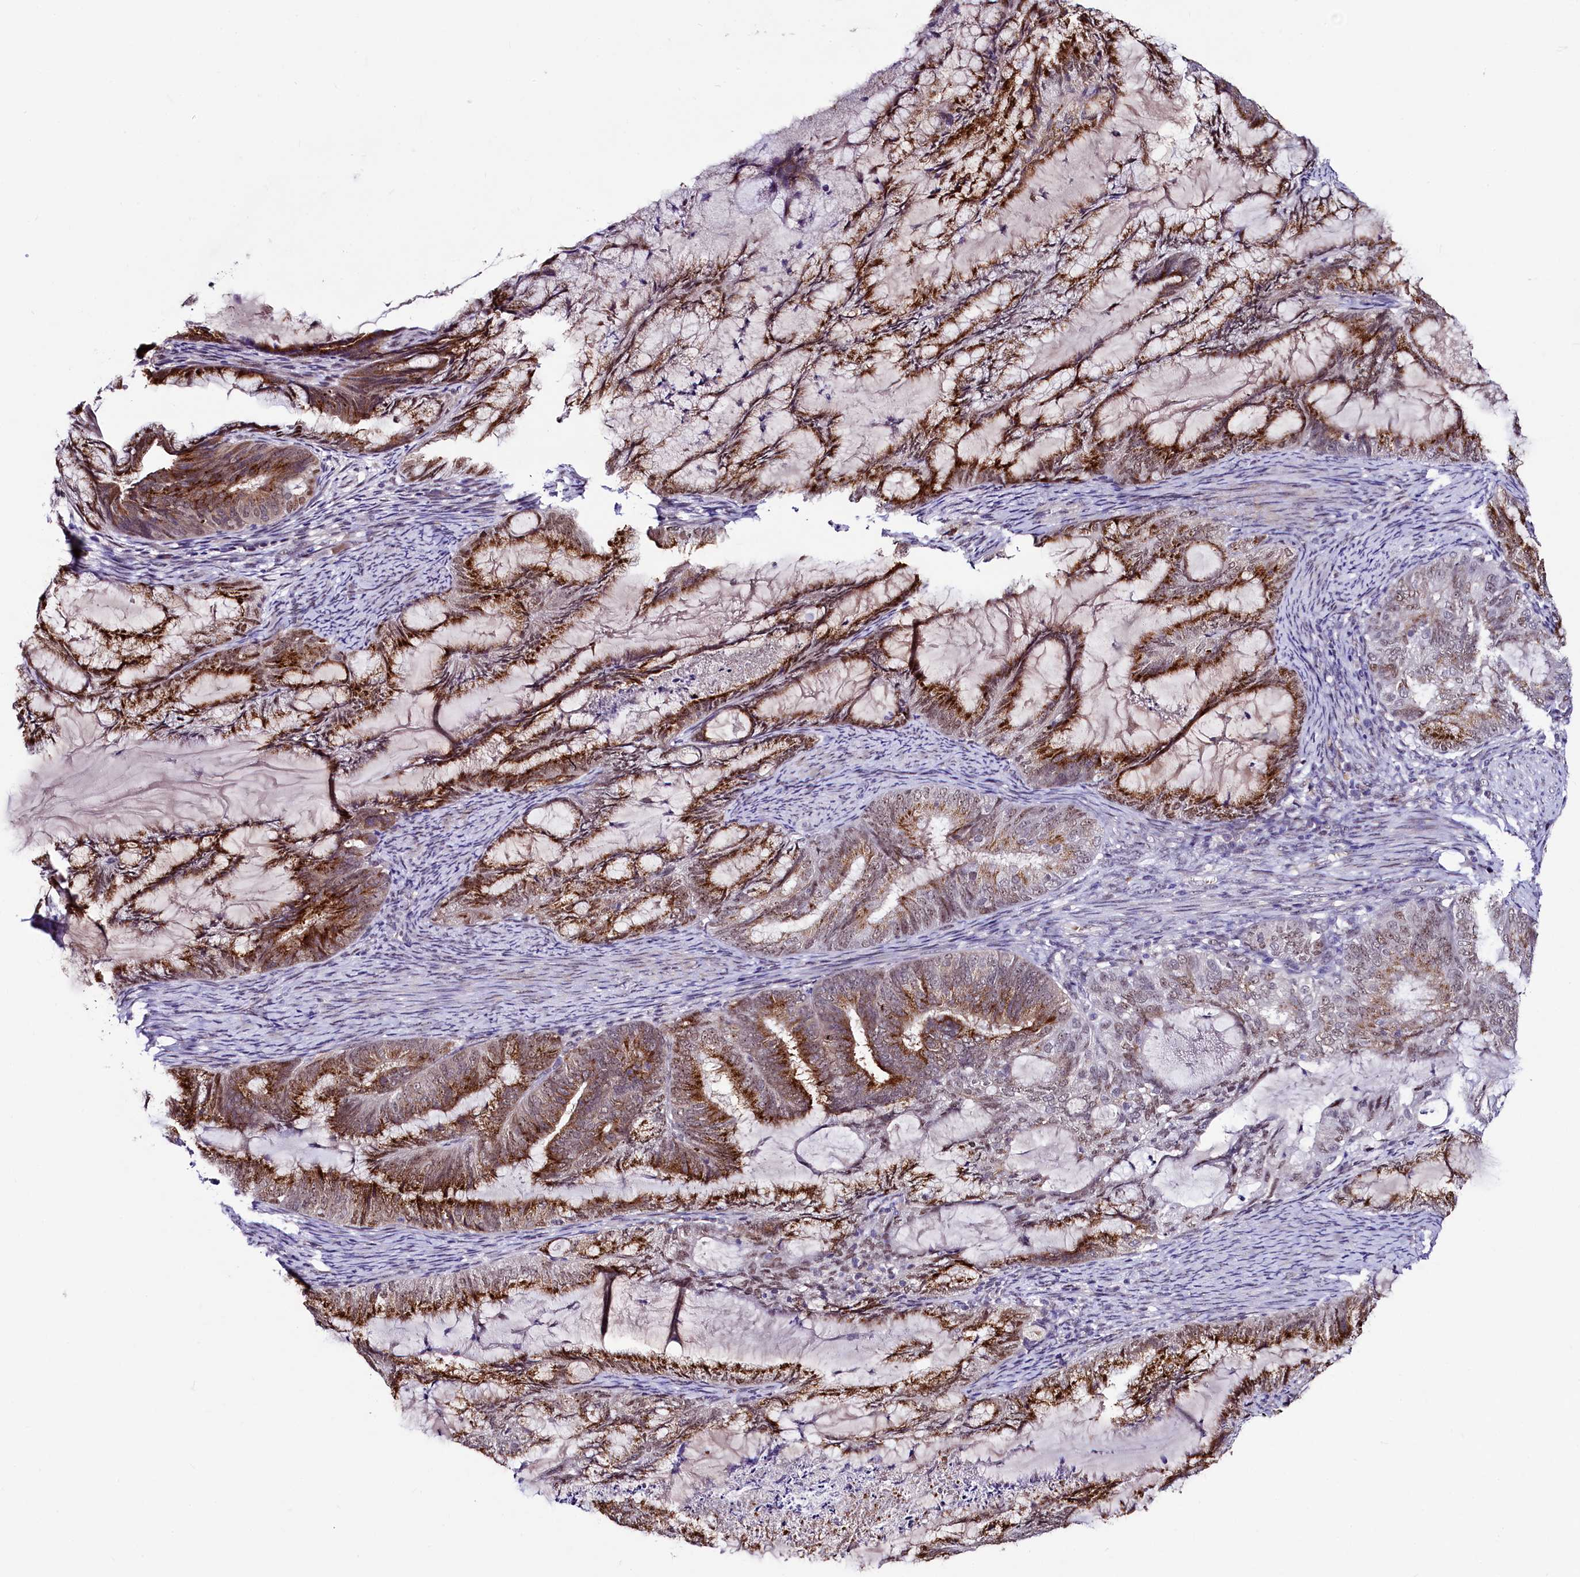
{"staining": {"intensity": "strong", "quantity": "25%-75%", "location": "cytoplasmic/membranous,nuclear"}, "tissue": "endometrial cancer", "cell_type": "Tumor cells", "image_type": "cancer", "snomed": [{"axis": "morphology", "description": "Adenocarcinoma, NOS"}, {"axis": "topography", "description": "Endometrium"}], "caption": "Endometrial cancer (adenocarcinoma) stained with a protein marker exhibits strong staining in tumor cells.", "gene": "LEUTX", "patient": {"sex": "female", "age": 86}}